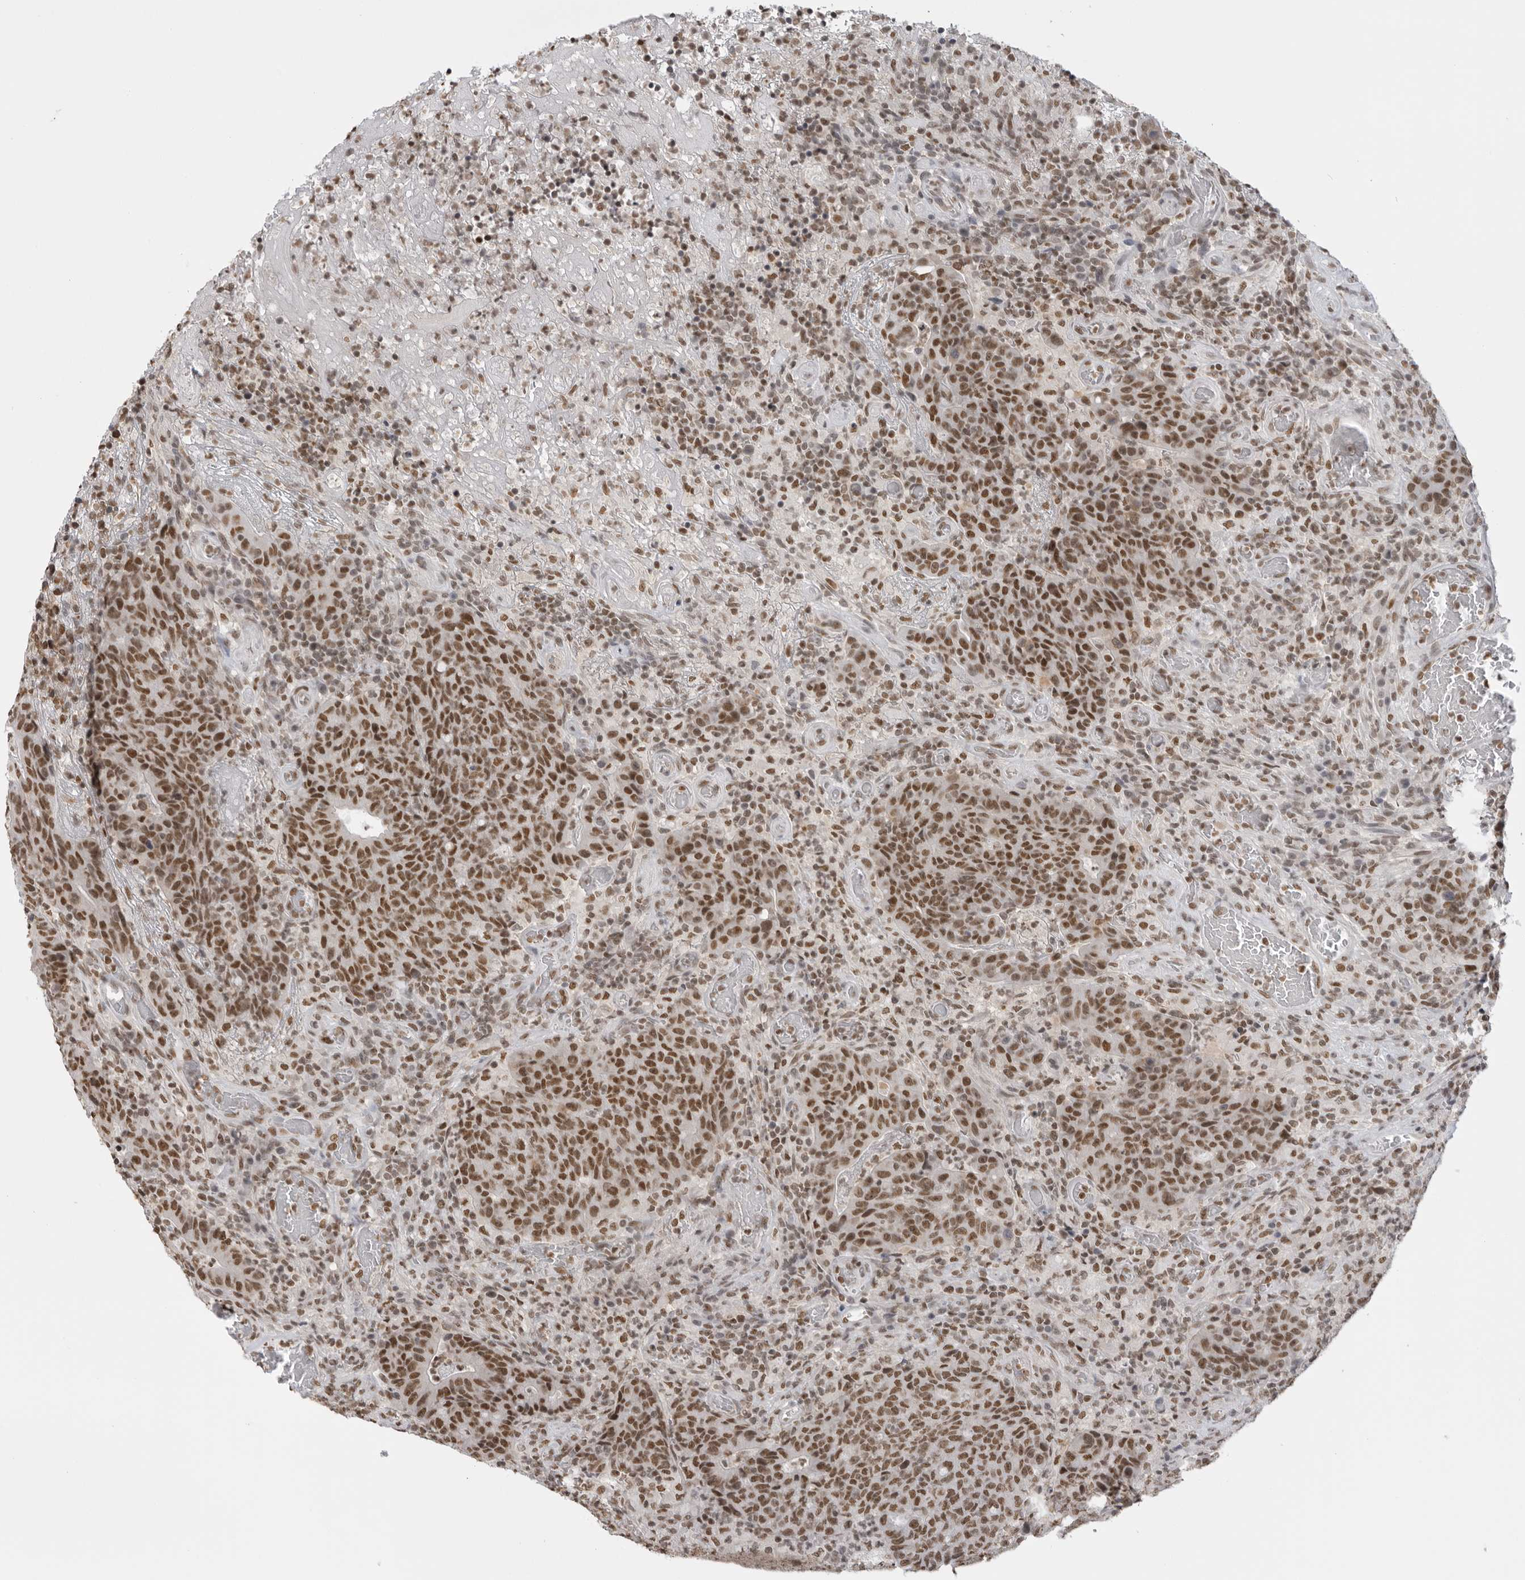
{"staining": {"intensity": "moderate", "quantity": ">75%", "location": "nuclear"}, "tissue": "colorectal cancer", "cell_type": "Tumor cells", "image_type": "cancer", "snomed": [{"axis": "morphology", "description": "Adenocarcinoma, NOS"}, {"axis": "topography", "description": "Colon"}], "caption": "Approximately >75% of tumor cells in human colorectal cancer (adenocarcinoma) show moderate nuclear protein expression as visualized by brown immunohistochemical staining.", "gene": "RPA2", "patient": {"sex": "female", "age": 75}}